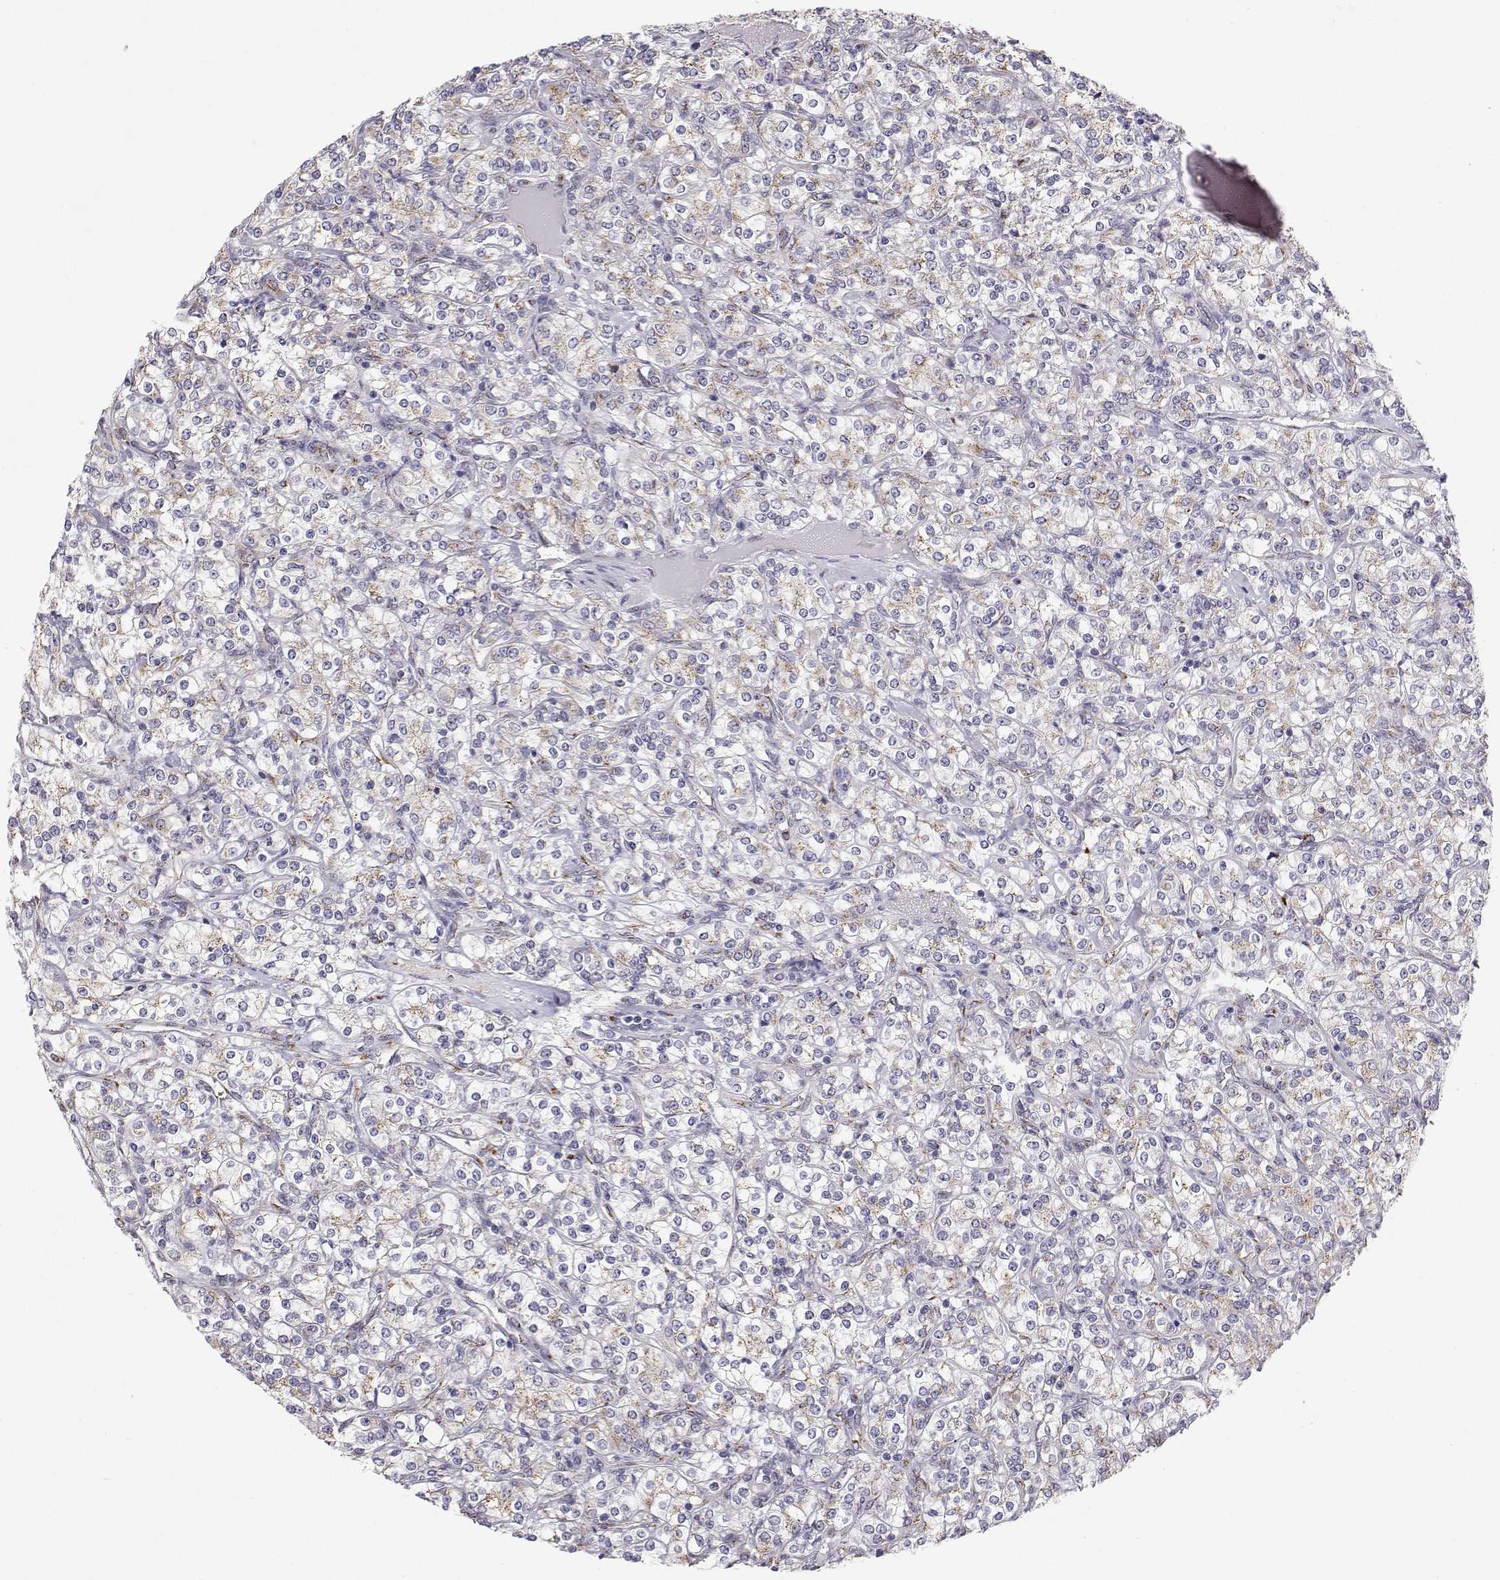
{"staining": {"intensity": "weak", "quantity": "25%-75%", "location": "cytoplasmic/membranous"}, "tissue": "renal cancer", "cell_type": "Tumor cells", "image_type": "cancer", "snomed": [{"axis": "morphology", "description": "Adenocarcinoma, NOS"}, {"axis": "topography", "description": "Kidney"}], "caption": "DAB immunohistochemical staining of human renal cancer (adenocarcinoma) demonstrates weak cytoplasmic/membranous protein positivity in about 25%-75% of tumor cells.", "gene": "STARD13", "patient": {"sex": "male", "age": 77}}